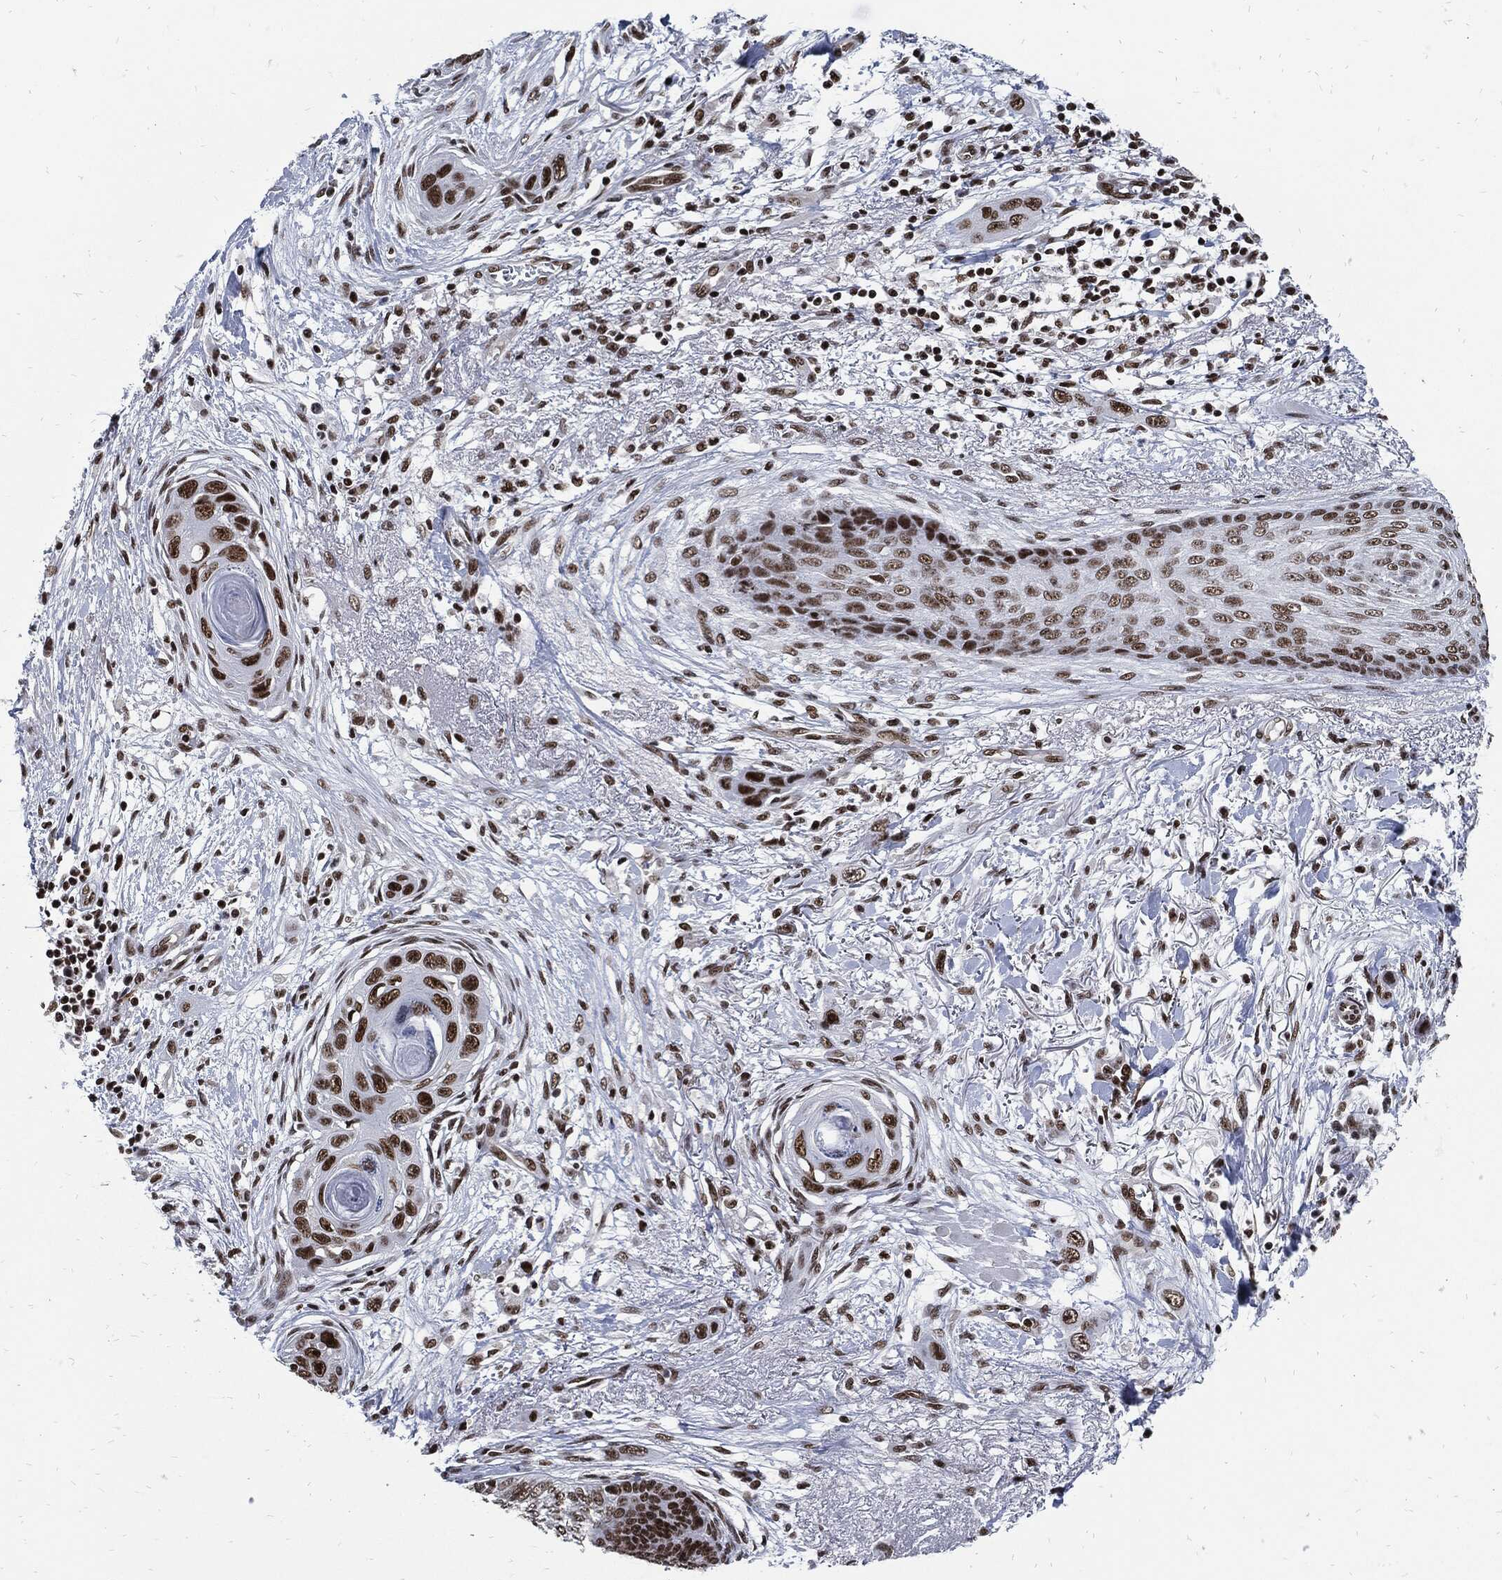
{"staining": {"intensity": "strong", "quantity": ">75%", "location": "nuclear"}, "tissue": "skin cancer", "cell_type": "Tumor cells", "image_type": "cancer", "snomed": [{"axis": "morphology", "description": "Squamous cell carcinoma, NOS"}, {"axis": "topography", "description": "Skin"}], "caption": "Immunohistochemistry (IHC) (DAB (3,3'-diaminobenzidine)) staining of skin cancer shows strong nuclear protein staining in about >75% of tumor cells.", "gene": "TERF2", "patient": {"sex": "male", "age": 79}}